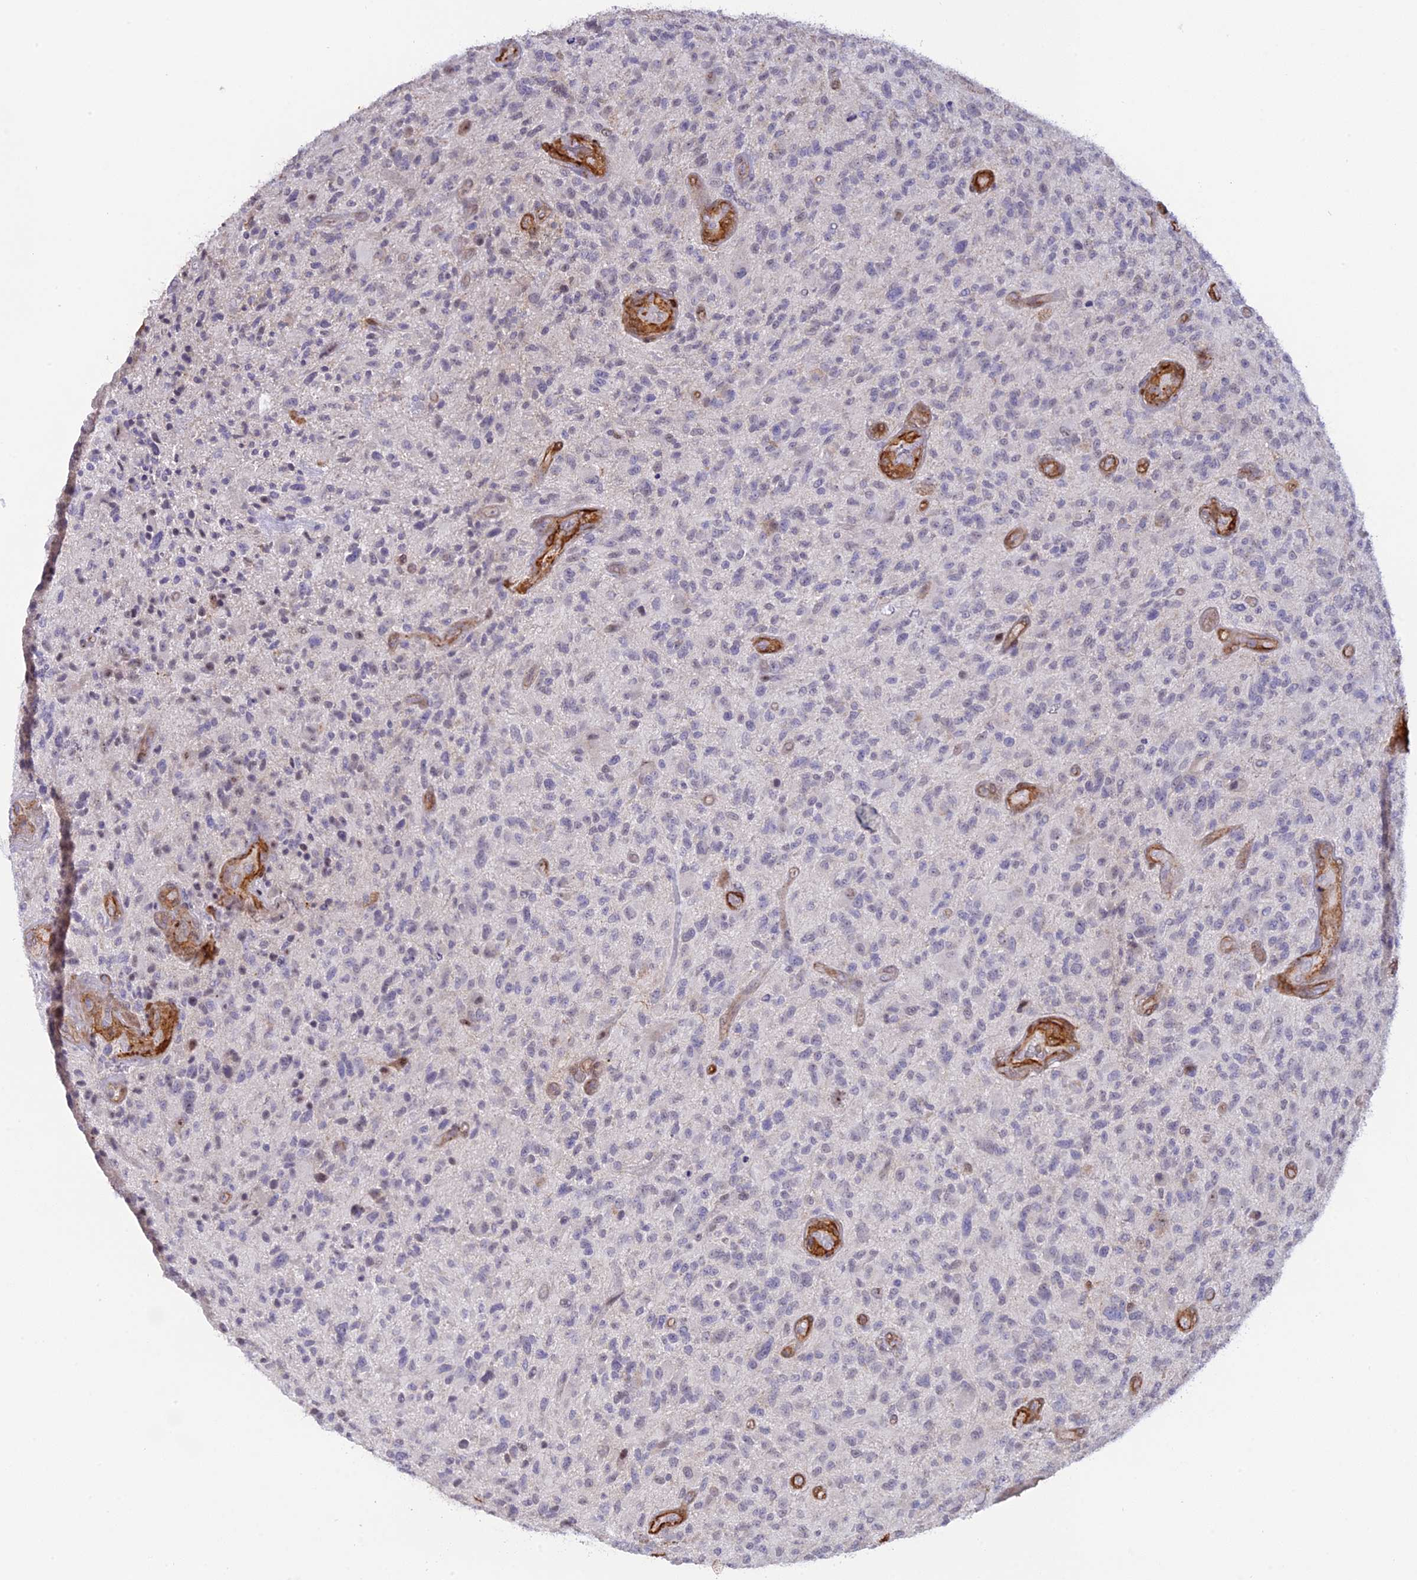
{"staining": {"intensity": "negative", "quantity": "none", "location": "none"}, "tissue": "glioma", "cell_type": "Tumor cells", "image_type": "cancer", "snomed": [{"axis": "morphology", "description": "Glioma, malignant, High grade"}, {"axis": "topography", "description": "Brain"}], "caption": "There is no significant staining in tumor cells of malignant glioma (high-grade).", "gene": "CCDC154", "patient": {"sex": "male", "age": 47}}